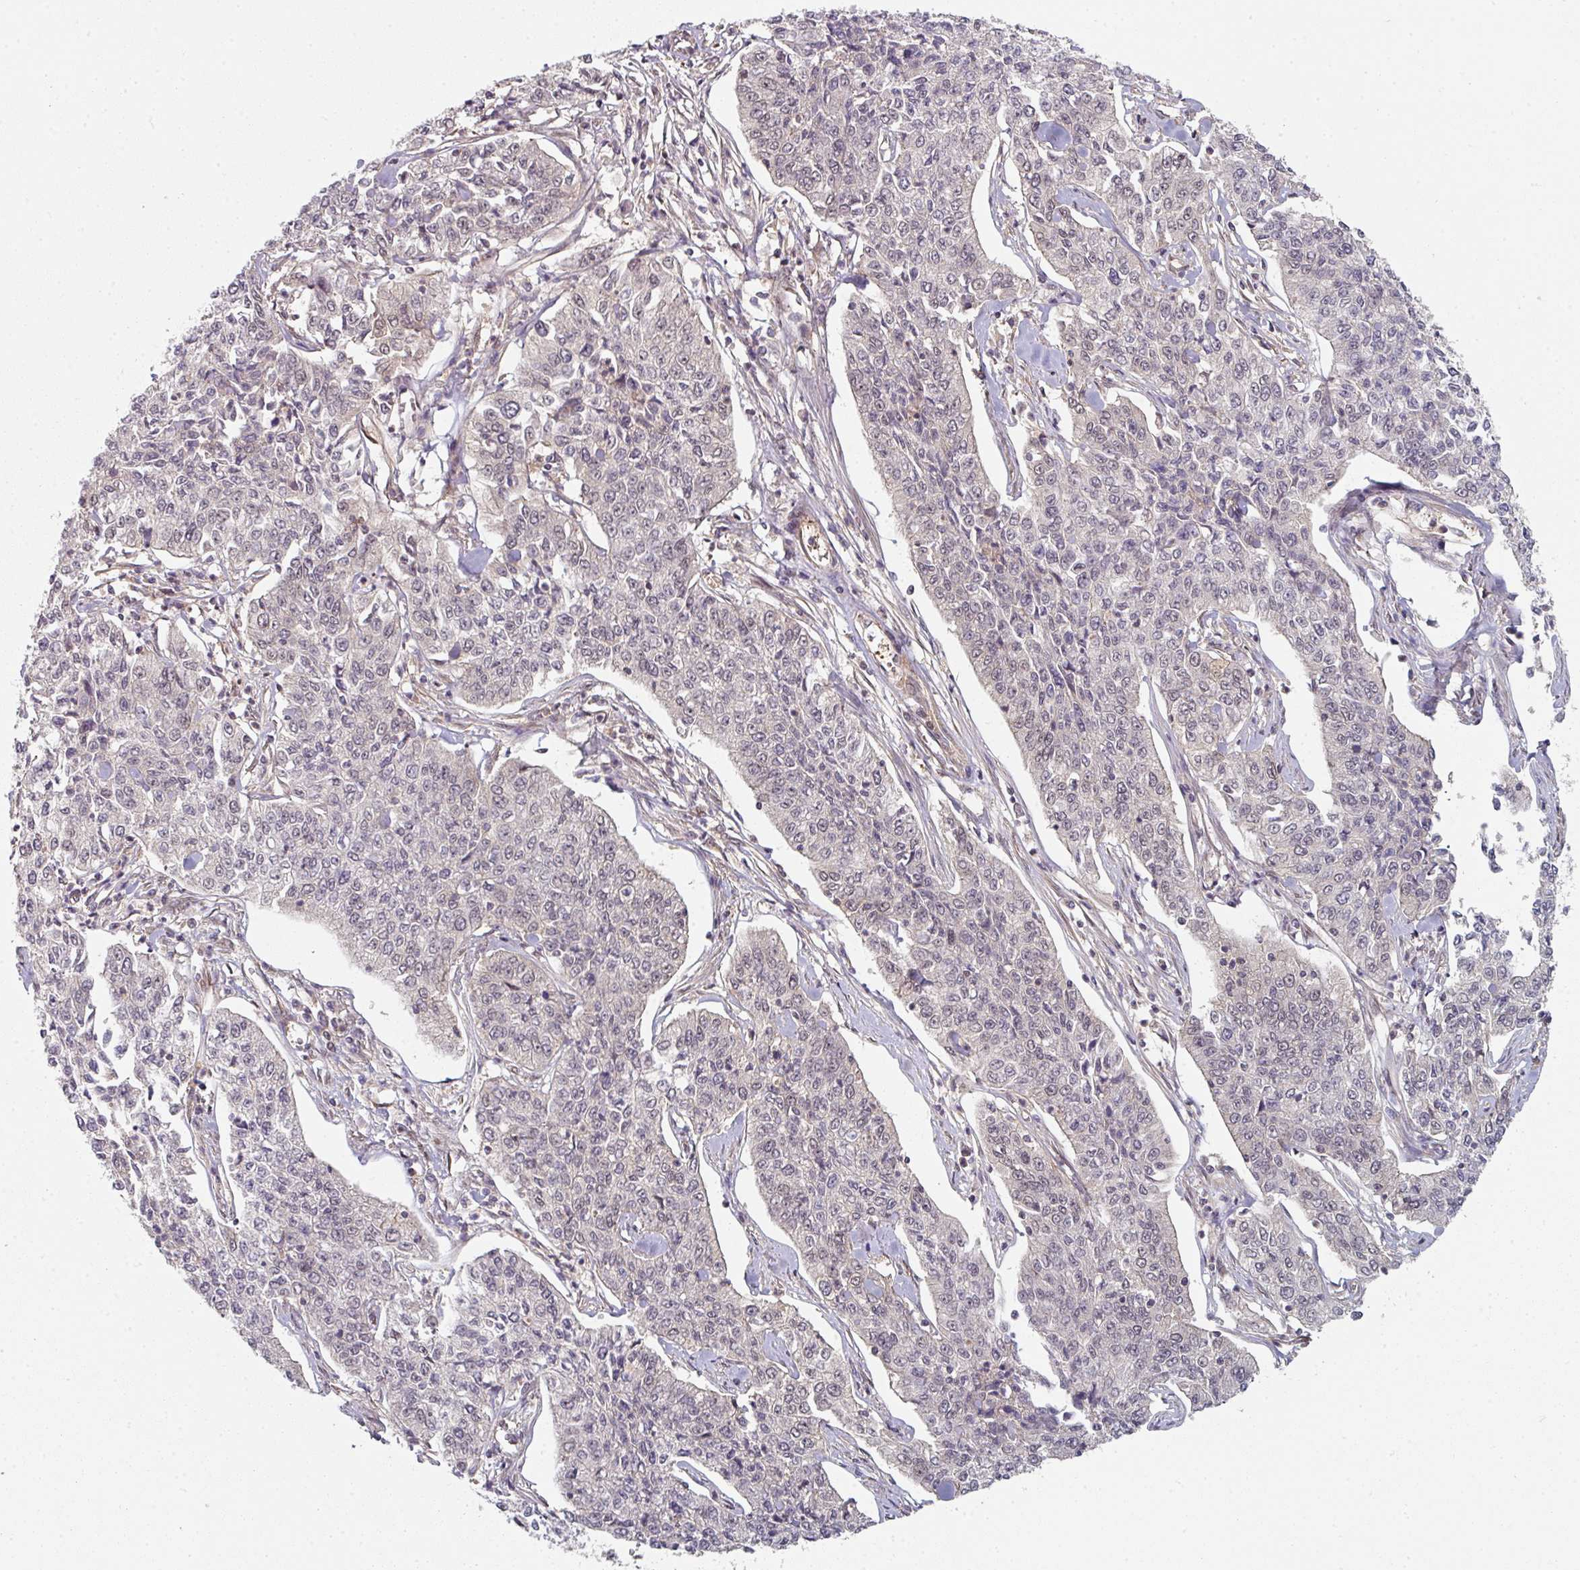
{"staining": {"intensity": "negative", "quantity": "none", "location": "none"}, "tissue": "cervical cancer", "cell_type": "Tumor cells", "image_type": "cancer", "snomed": [{"axis": "morphology", "description": "Squamous cell carcinoma, NOS"}, {"axis": "topography", "description": "Cervix"}], "caption": "Protein analysis of cervical cancer displays no significant expression in tumor cells.", "gene": "PSME3IP1", "patient": {"sex": "female", "age": 35}}